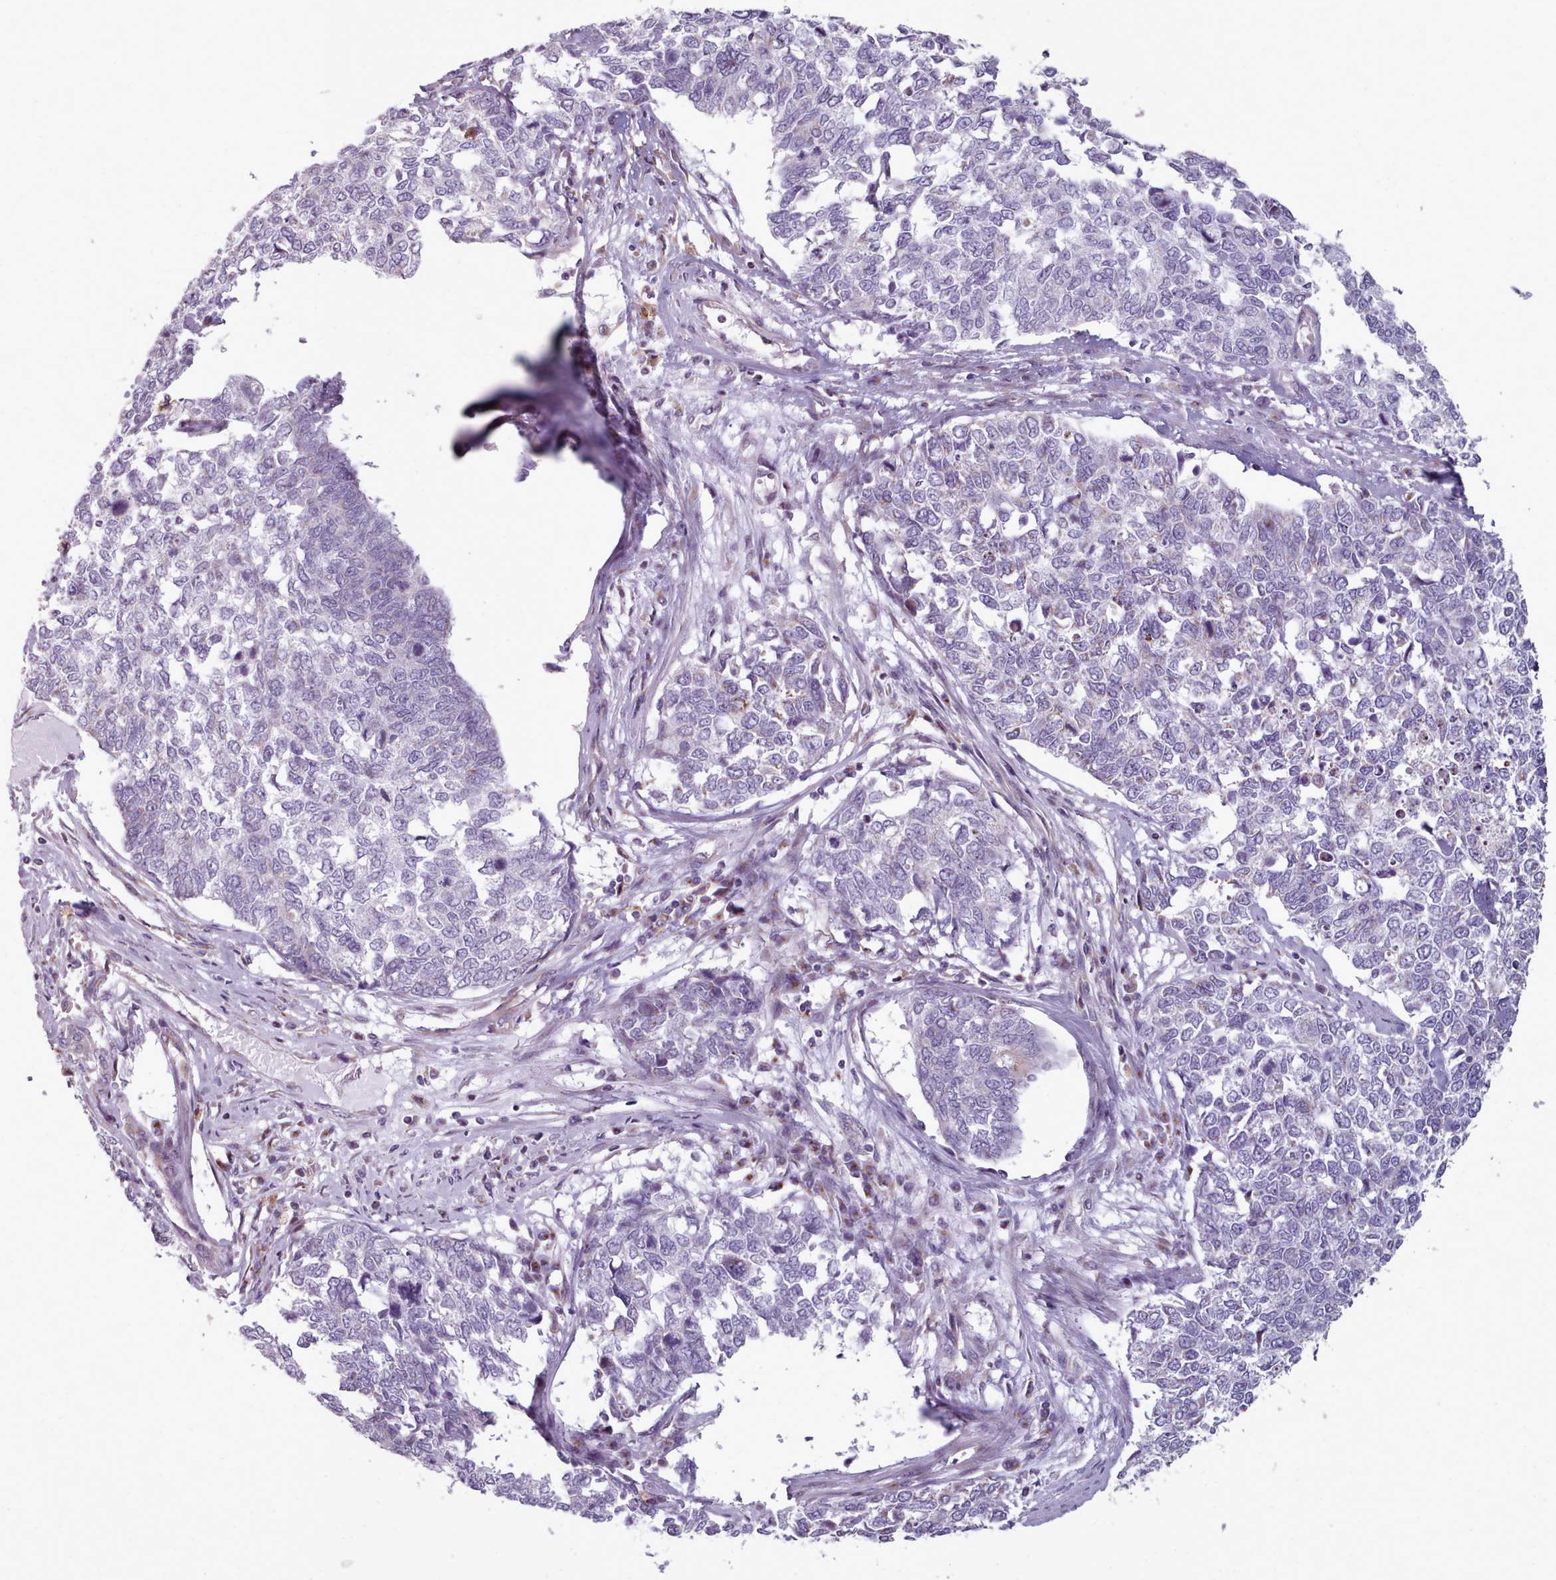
{"staining": {"intensity": "negative", "quantity": "none", "location": "none"}, "tissue": "cervical cancer", "cell_type": "Tumor cells", "image_type": "cancer", "snomed": [{"axis": "morphology", "description": "Squamous cell carcinoma, NOS"}, {"axis": "topography", "description": "Cervix"}], "caption": "An immunohistochemistry histopathology image of cervical squamous cell carcinoma is shown. There is no staining in tumor cells of cervical squamous cell carcinoma.", "gene": "SLC52A3", "patient": {"sex": "female", "age": 63}}